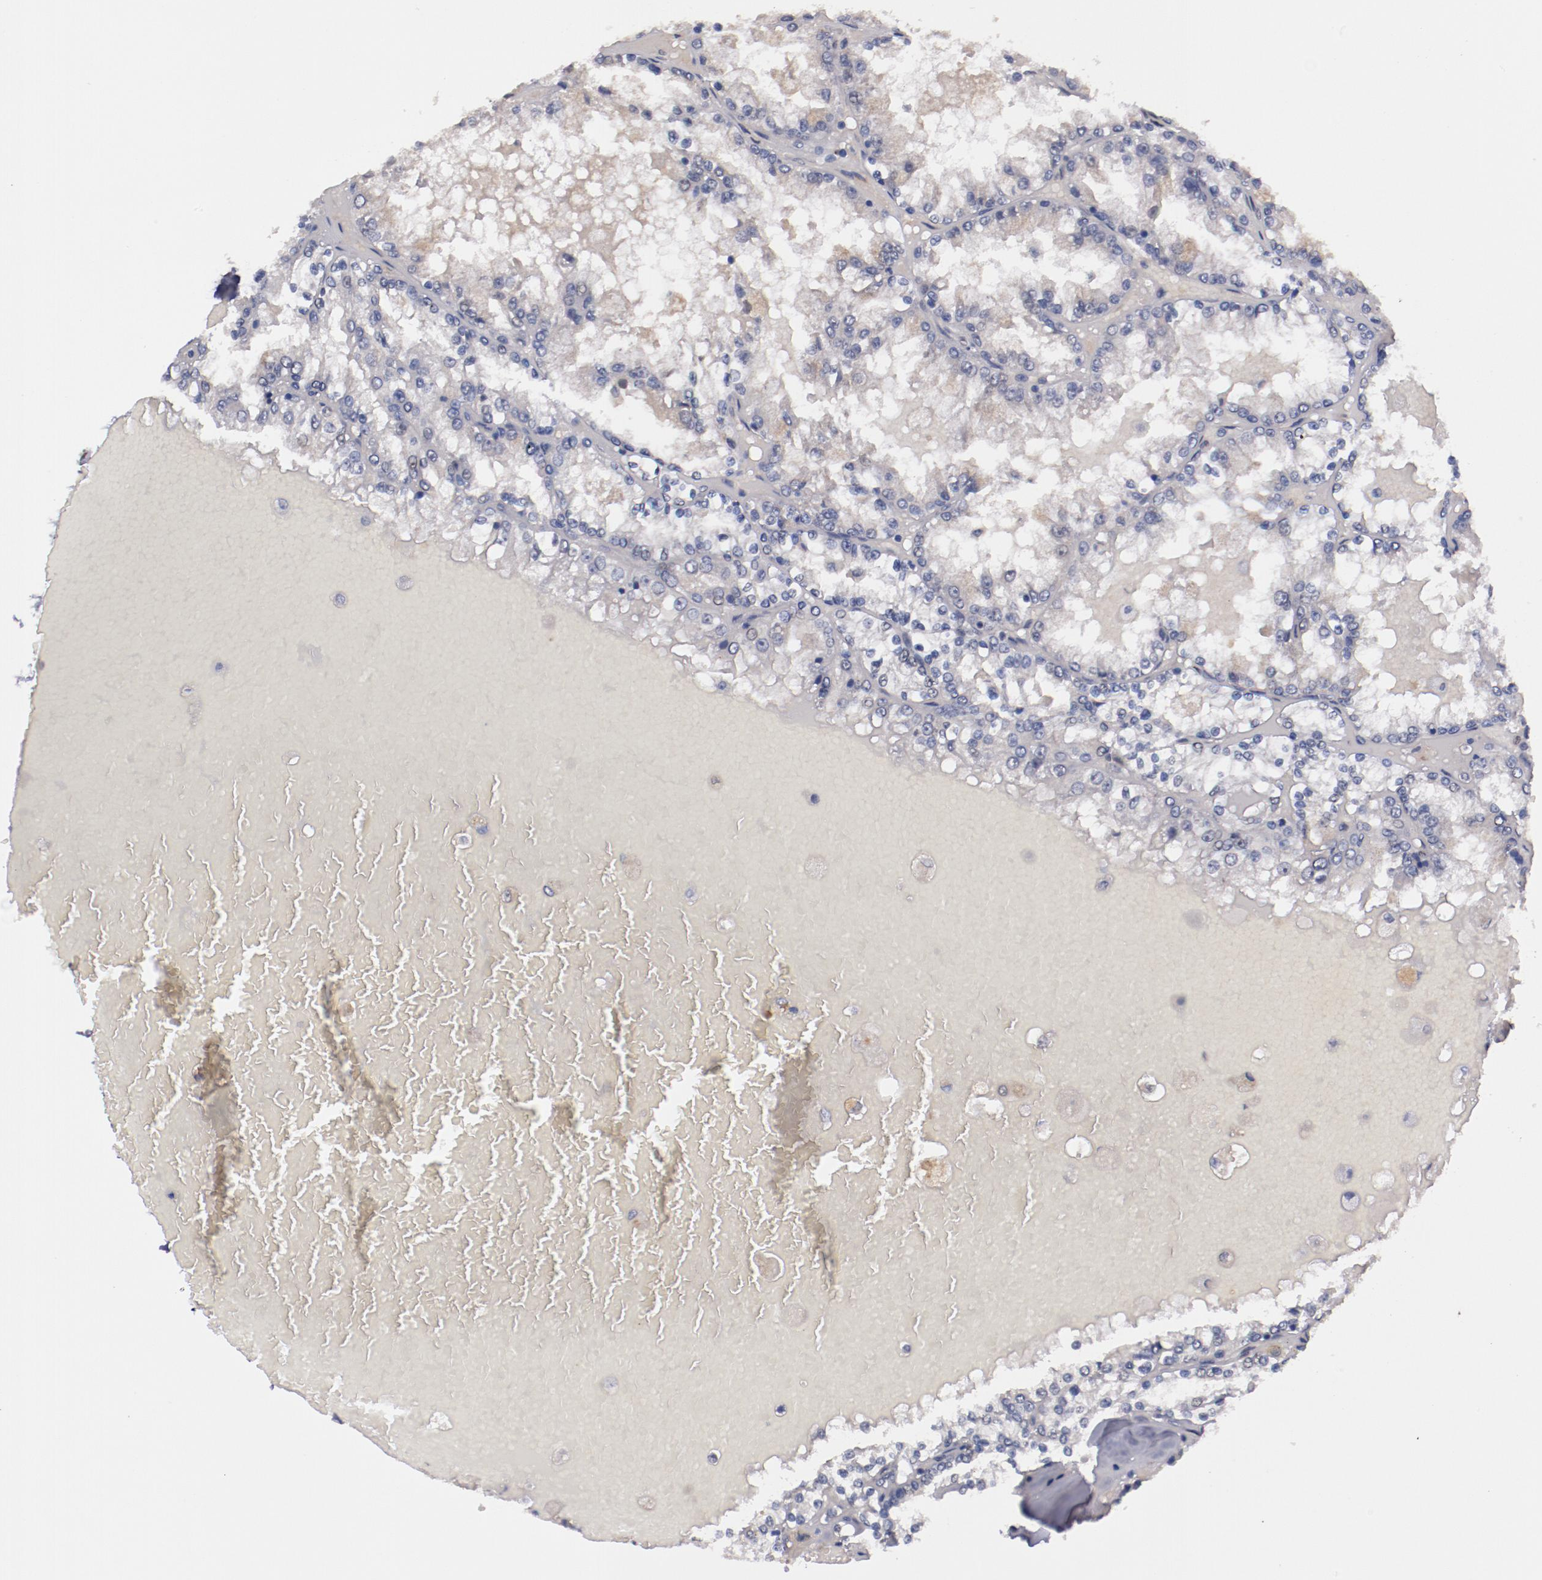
{"staining": {"intensity": "weak", "quantity": "<25%", "location": "cytoplasmic/membranous"}, "tissue": "renal cancer", "cell_type": "Tumor cells", "image_type": "cancer", "snomed": [{"axis": "morphology", "description": "Adenocarcinoma, NOS"}, {"axis": "topography", "description": "Kidney"}], "caption": "IHC of renal cancer (adenocarcinoma) exhibits no positivity in tumor cells.", "gene": "FAM81A", "patient": {"sex": "female", "age": 56}}